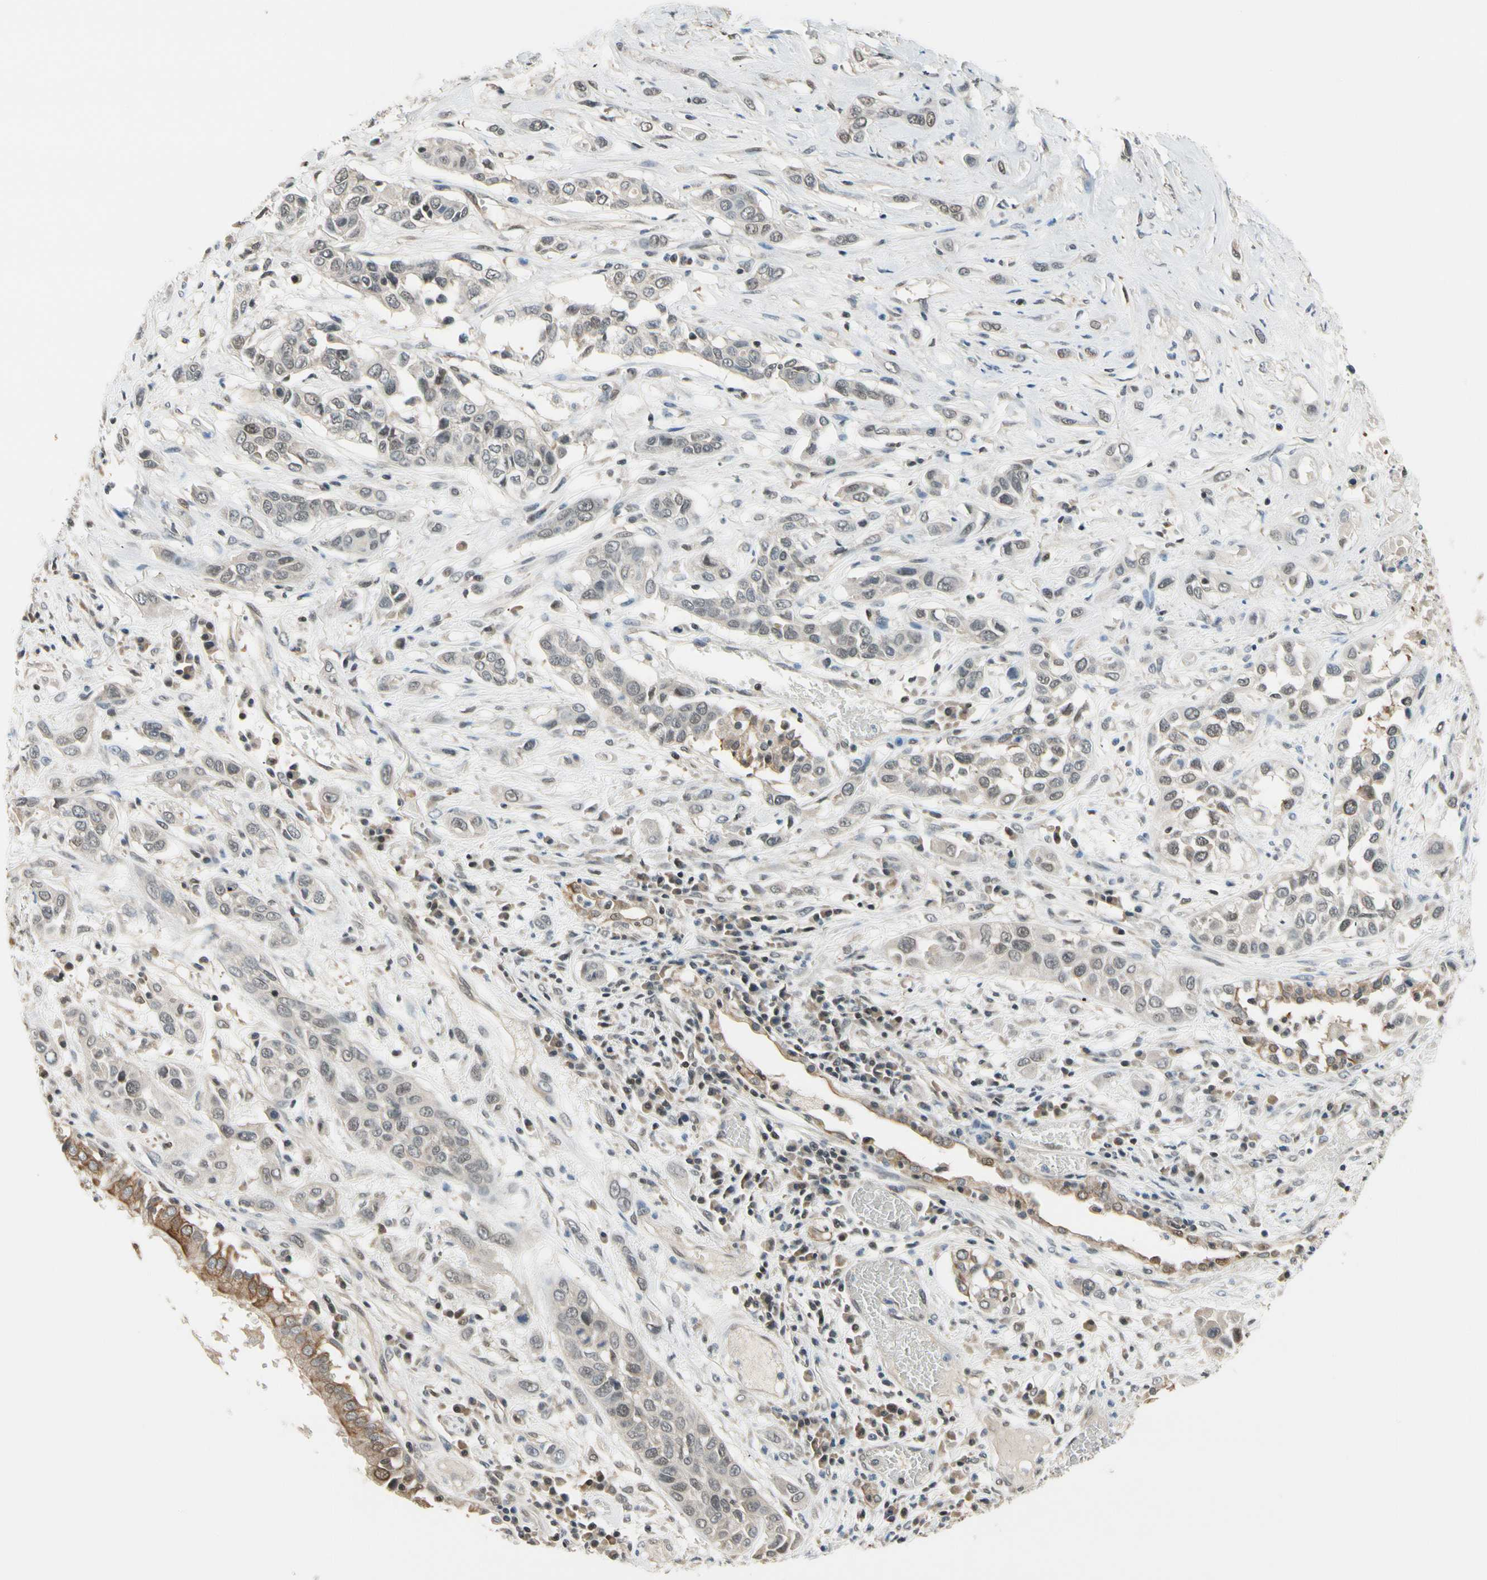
{"staining": {"intensity": "moderate", "quantity": "<25%", "location": "cytoplasmic/membranous"}, "tissue": "lung cancer", "cell_type": "Tumor cells", "image_type": "cancer", "snomed": [{"axis": "morphology", "description": "Squamous cell carcinoma, NOS"}, {"axis": "topography", "description": "Lung"}], "caption": "Tumor cells exhibit moderate cytoplasmic/membranous positivity in about <25% of cells in lung squamous cell carcinoma. (IHC, brightfield microscopy, high magnification).", "gene": "TAF12", "patient": {"sex": "male", "age": 71}}